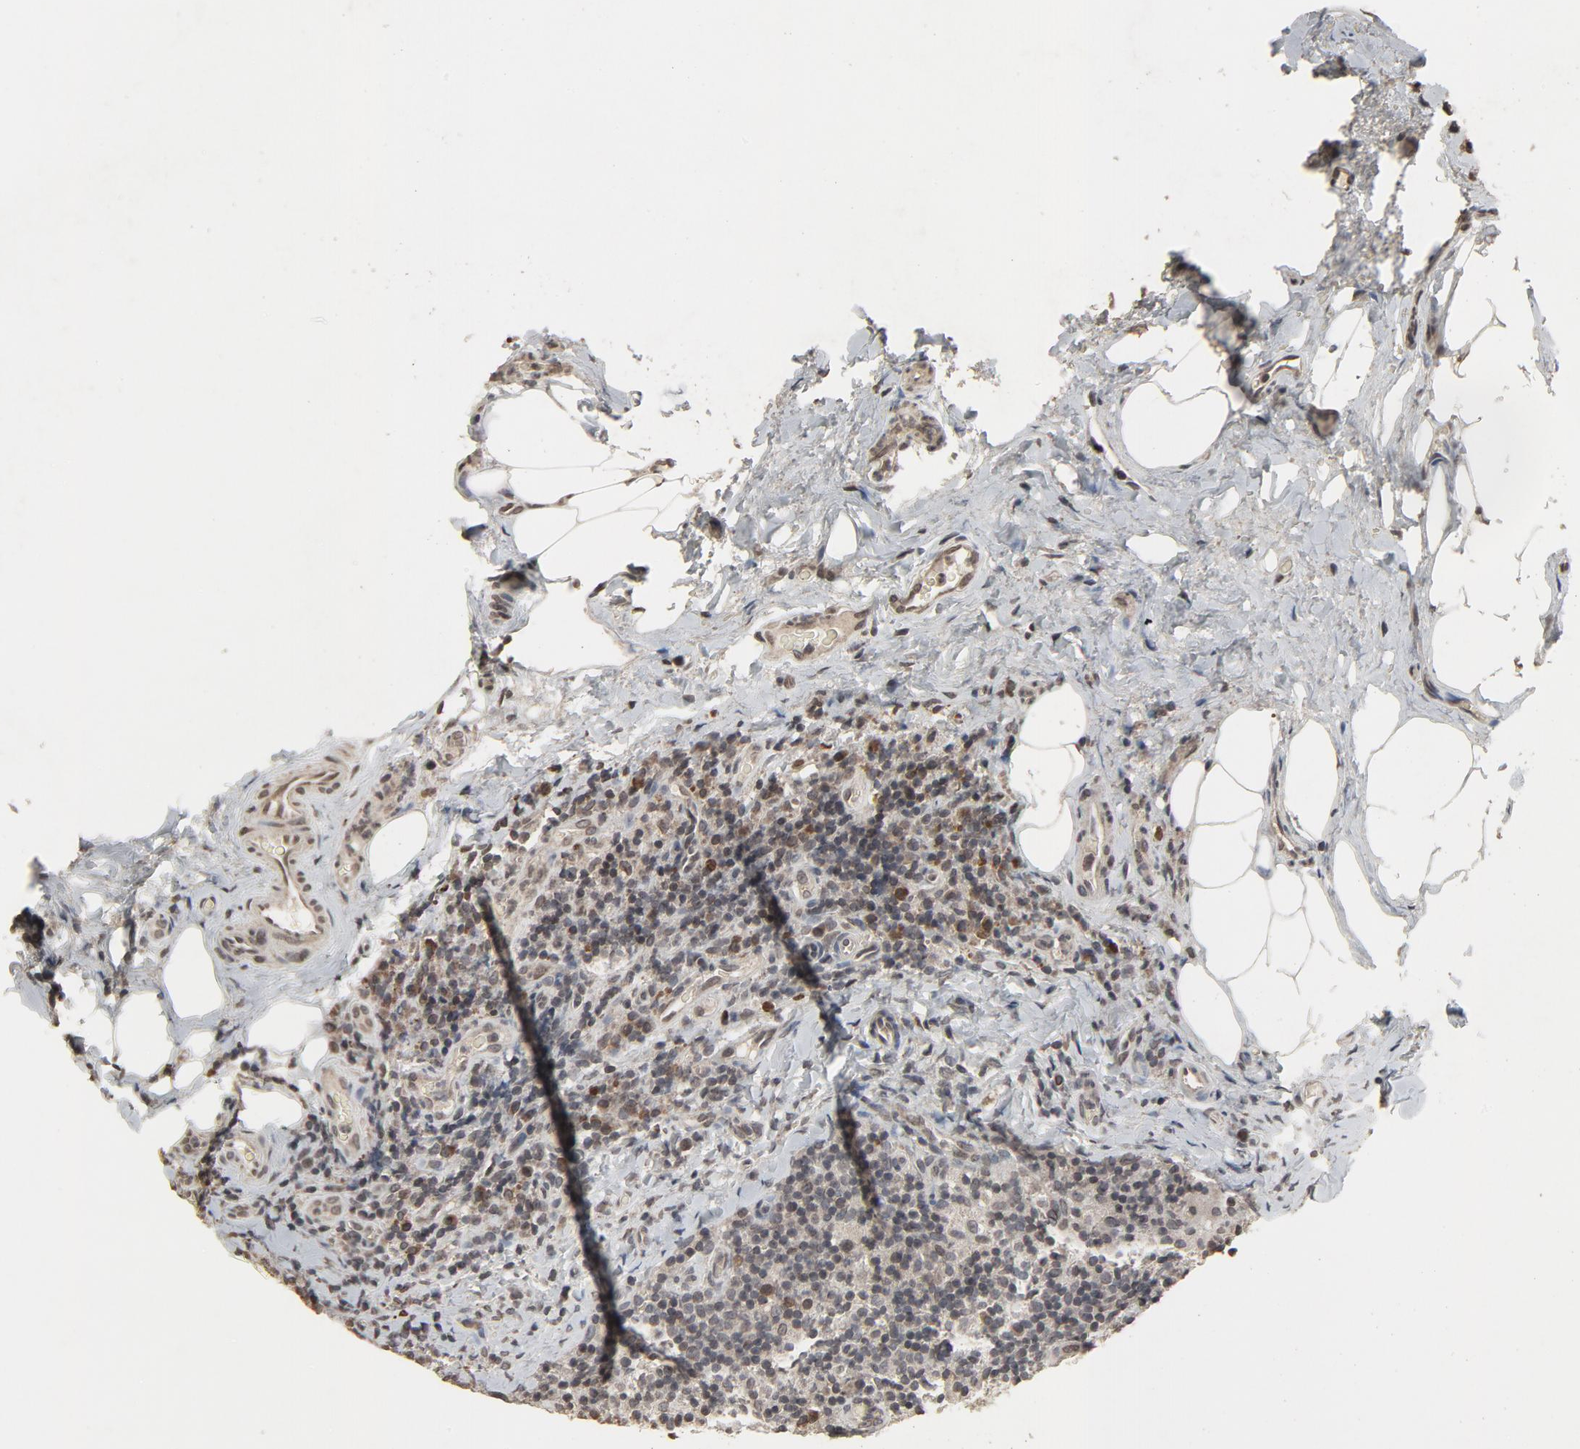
{"staining": {"intensity": "weak", "quantity": "<25%", "location": "nuclear"}, "tissue": "lymph node", "cell_type": "Germinal center cells", "image_type": "normal", "snomed": [{"axis": "morphology", "description": "Normal tissue, NOS"}, {"axis": "morphology", "description": "Inflammation, NOS"}, {"axis": "topography", "description": "Lymph node"}], "caption": "Immunohistochemistry (IHC) histopathology image of unremarkable lymph node: lymph node stained with DAB demonstrates no significant protein positivity in germinal center cells. The staining is performed using DAB brown chromogen with nuclei counter-stained in using hematoxylin.", "gene": "POM121", "patient": {"sex": "male", "age": 46}}